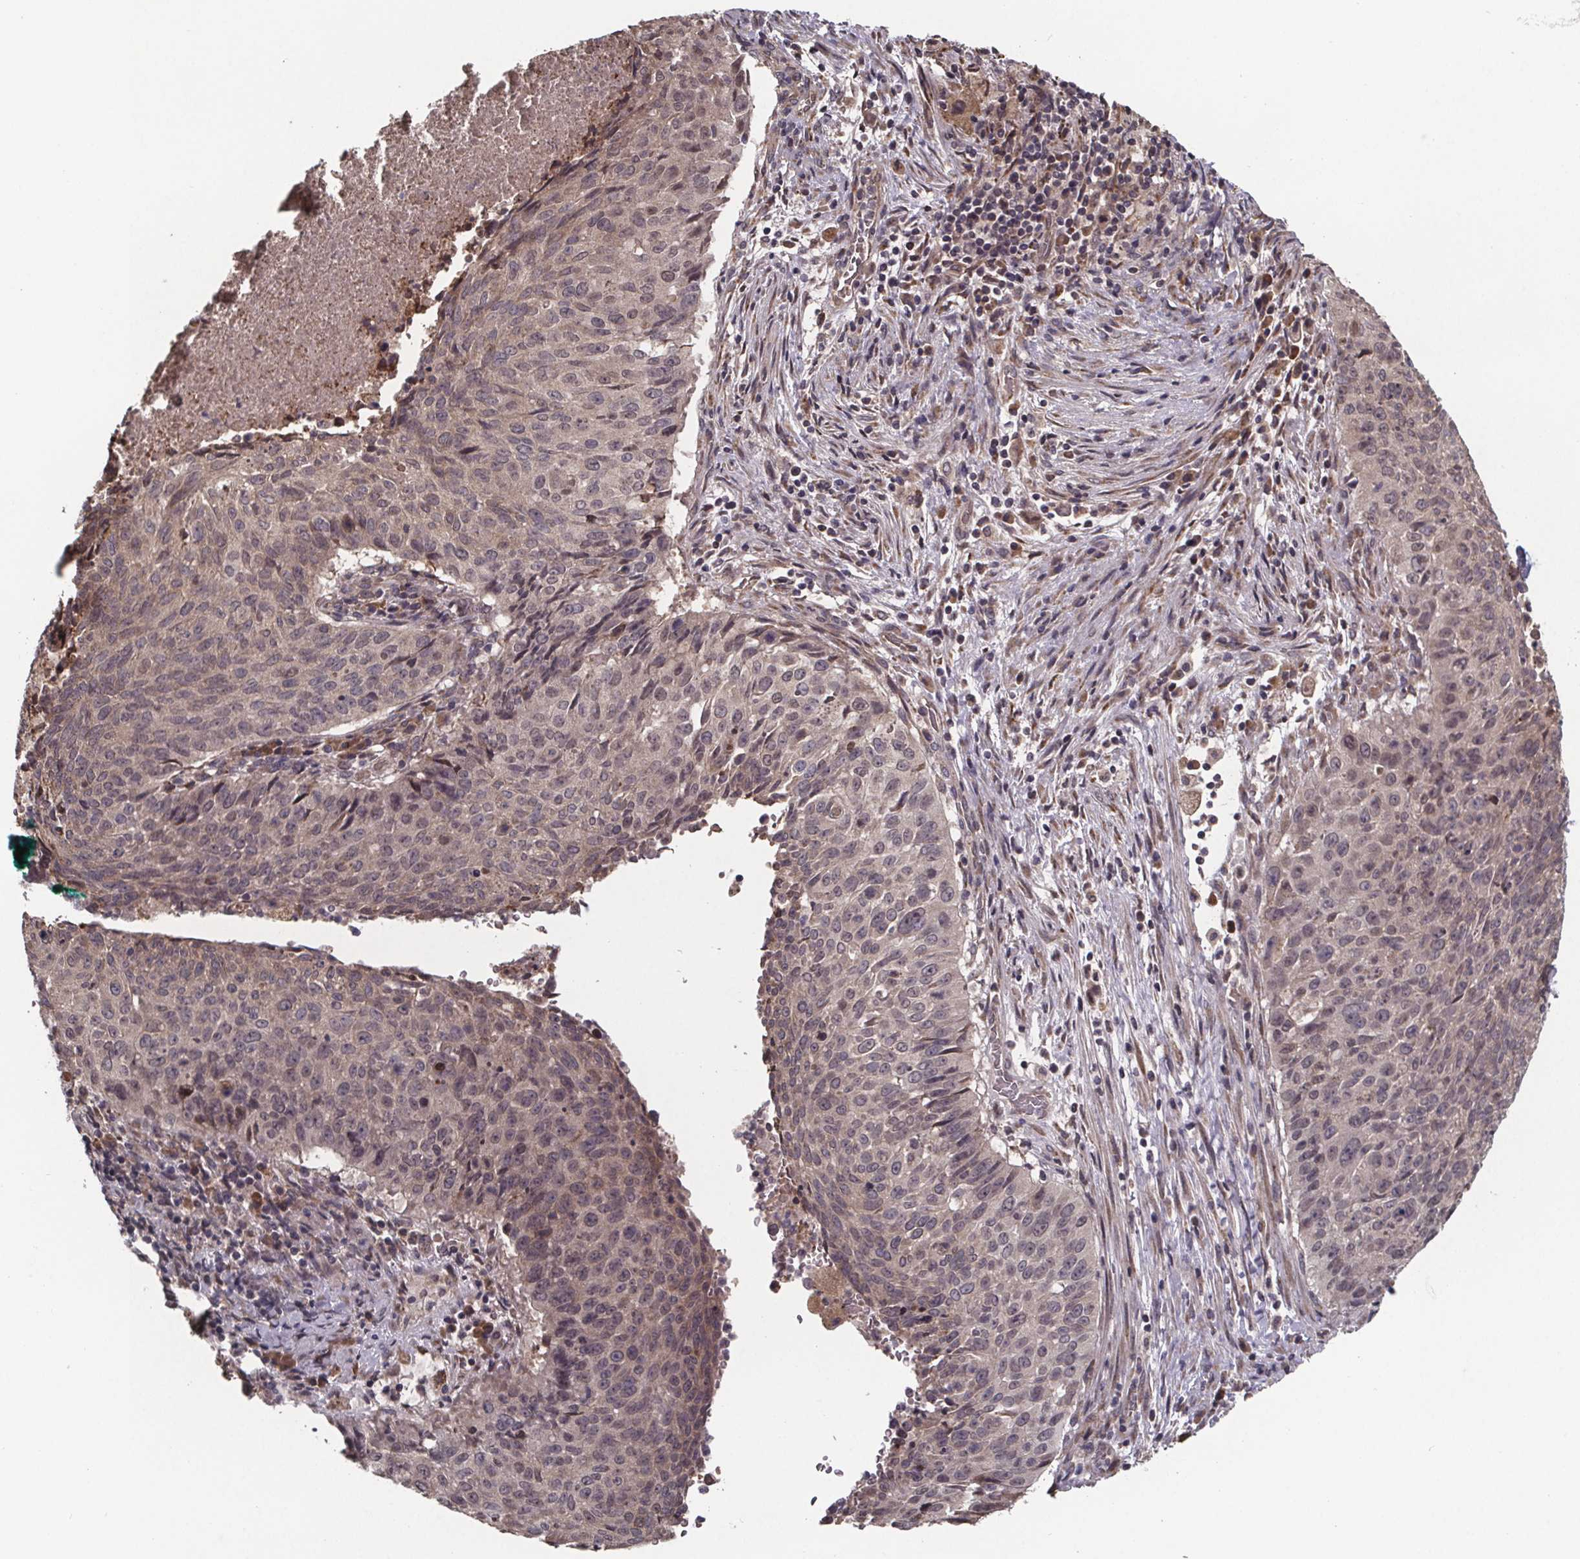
{"staining": {"intensity": "weak", "quantity": ">75%", "location": "cytoplasmic/membranous"}, "tissue": "lung cancer", "cell_type": "Tumor cells", "image_type": "cancer", "snomed": [{"axis": "morphology", "description": "Normal tissue, NOS"}, {"axis": "morphology", "description": "Squamous cell carcinoma, NOS"}, {"axis": "topography", "description": "Bronchus"}, {"axis": "topography", "description": "Lung"}], "caption": "Protein staining by immunohistochemistry shows weak cytoplasmic/membranous staining in approximately >75% of tumor cells in squamous cell carcinoma (lung). Nuclei are stained in blue.", "gene": "SAT1", "patient": {"sex": "male", "age": 64}}